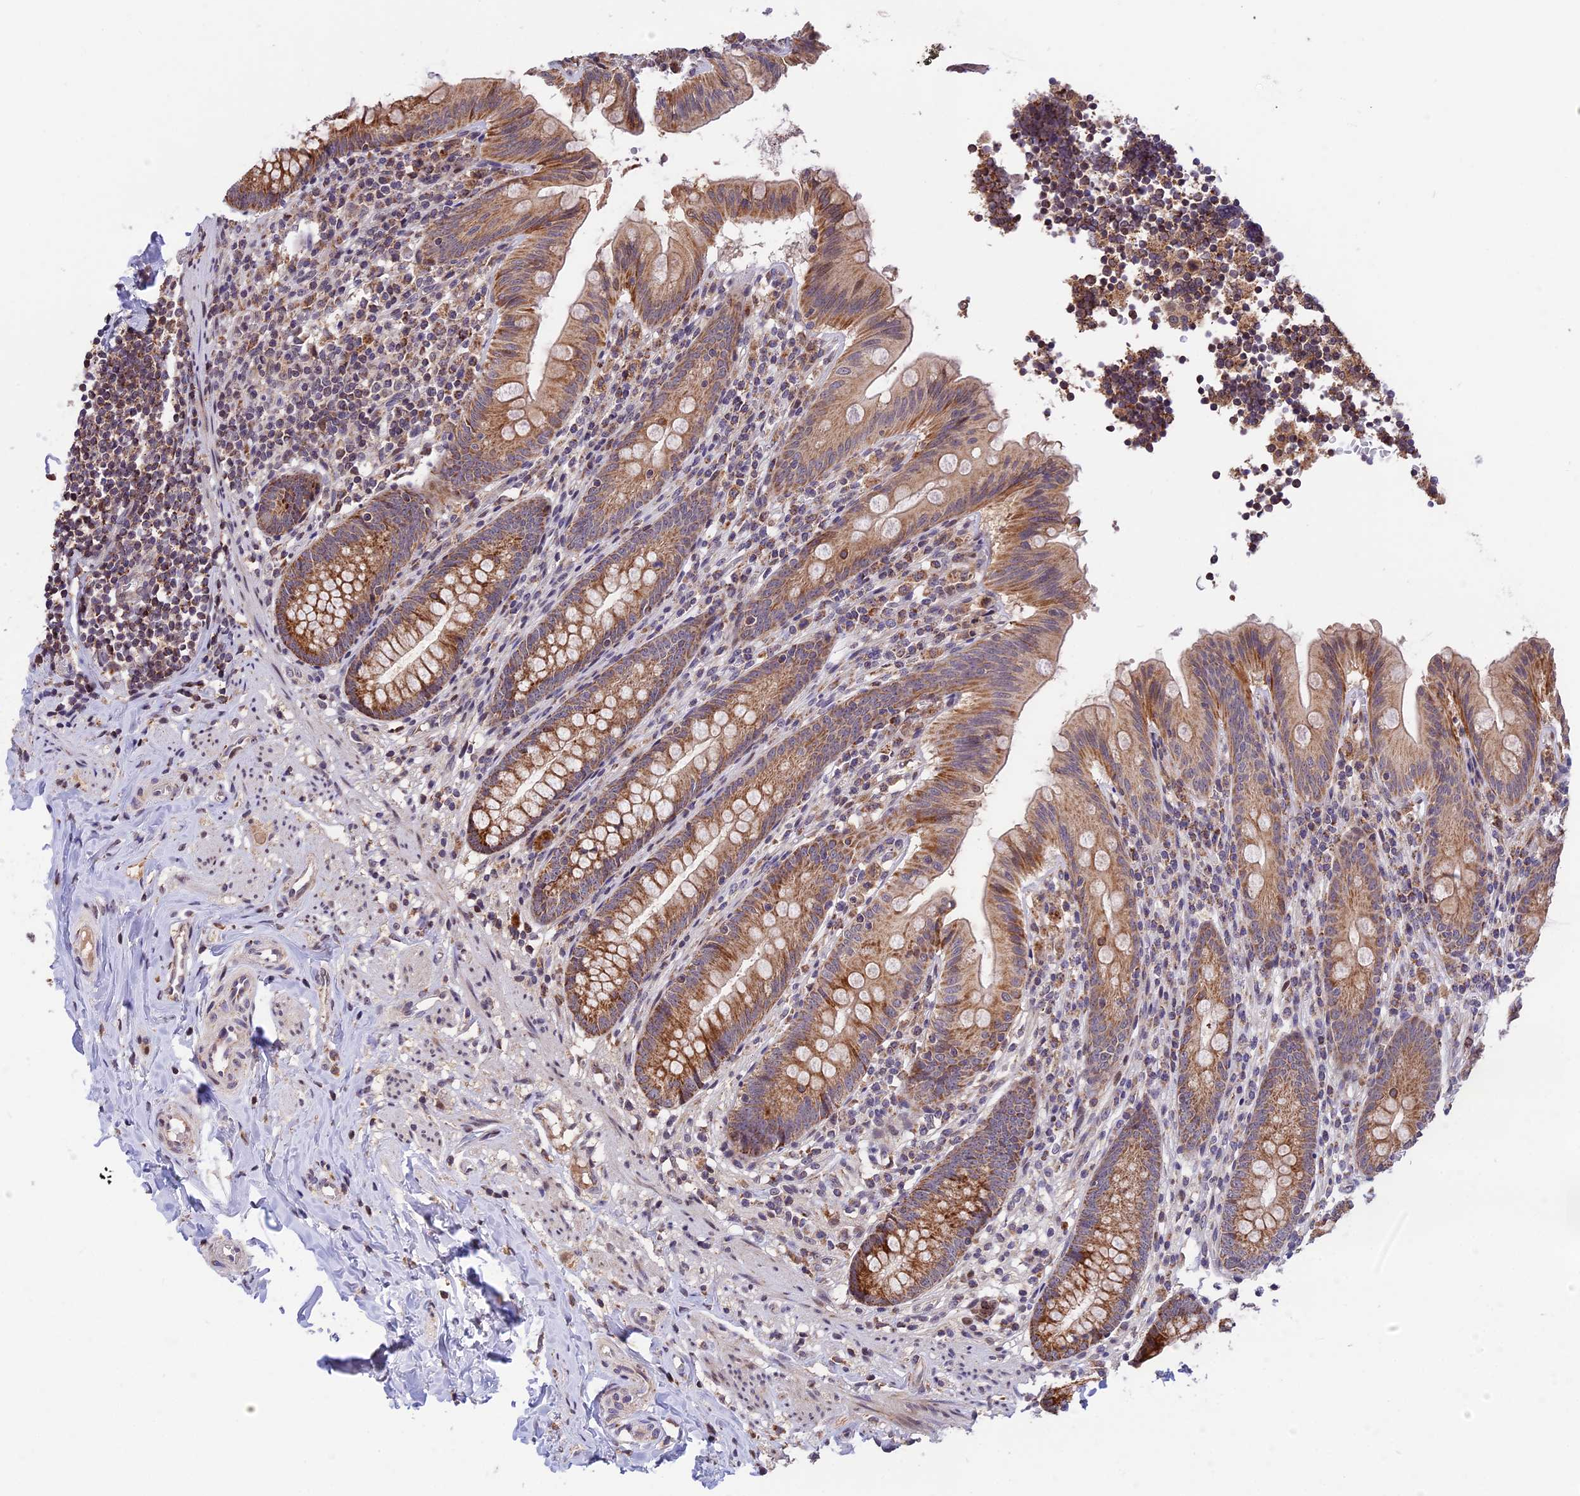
{"staining": {"intensity": "moderate", "quantity": ">75%", "location": "cytoplasmic/membranous"}, "tissue": "appendix", "cell_type": "Glandular cells", "image_type": "normal", "snomed": [{"axis": "morphology", "description": "Normal tissue, NOS"}, {"axis": "topography", "description": "Appendix"}], "caption": "This micrograph displays unremarkable appendix stained with IHC to label a protein in brown. The cytoplasmic/membranous of glandular cells show moderate positivity for the protein. Nuclei are counter-stained blue.", "gene": "RERGL", "patient": {"sex": "male", "age": 55}}